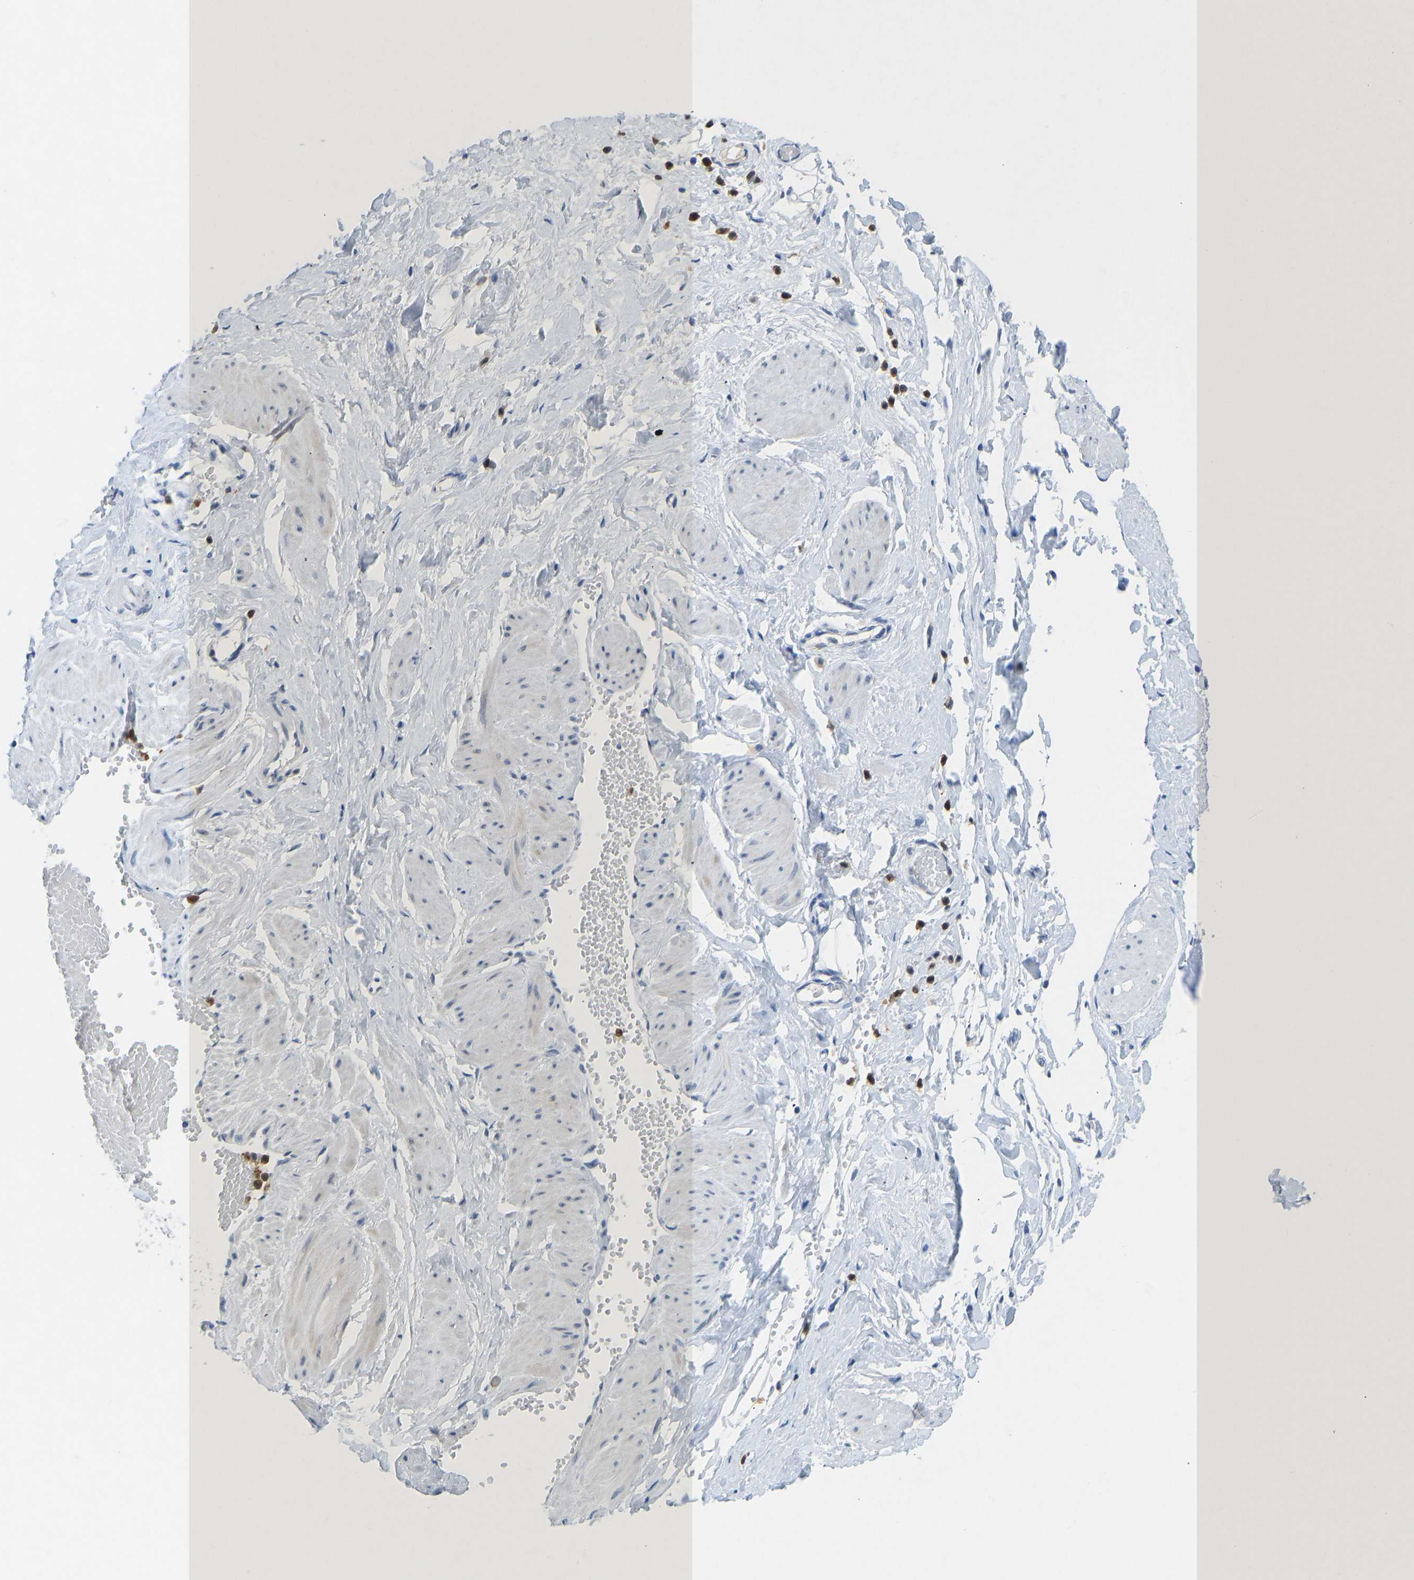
{"staining": {"intensity": "negative", "quantity": "none", "location": "none"}, "tissue": "adipose tissue", "cell_type": "Adipocytes", "image_type": "normal", "snomed": [{"axis": "morphology", "description": "Normal tissue, NOS"}, {"axis": "topography", "description": "Soft tissue"}, {"axis": "topography", "description": "Vascular tissue"}], "caption": "Adipocytes show no significant protein positivity in normal adipose tissue. Brightfield microscopy of immunohistochemistry (IHC) stained with DAB (3,3'-diaminobenzidine) (brown) and hematoxylin (blue), captured at high magnification.", "gene": "TXNDC2", "patient": {"sex": "female", "age": 35}}